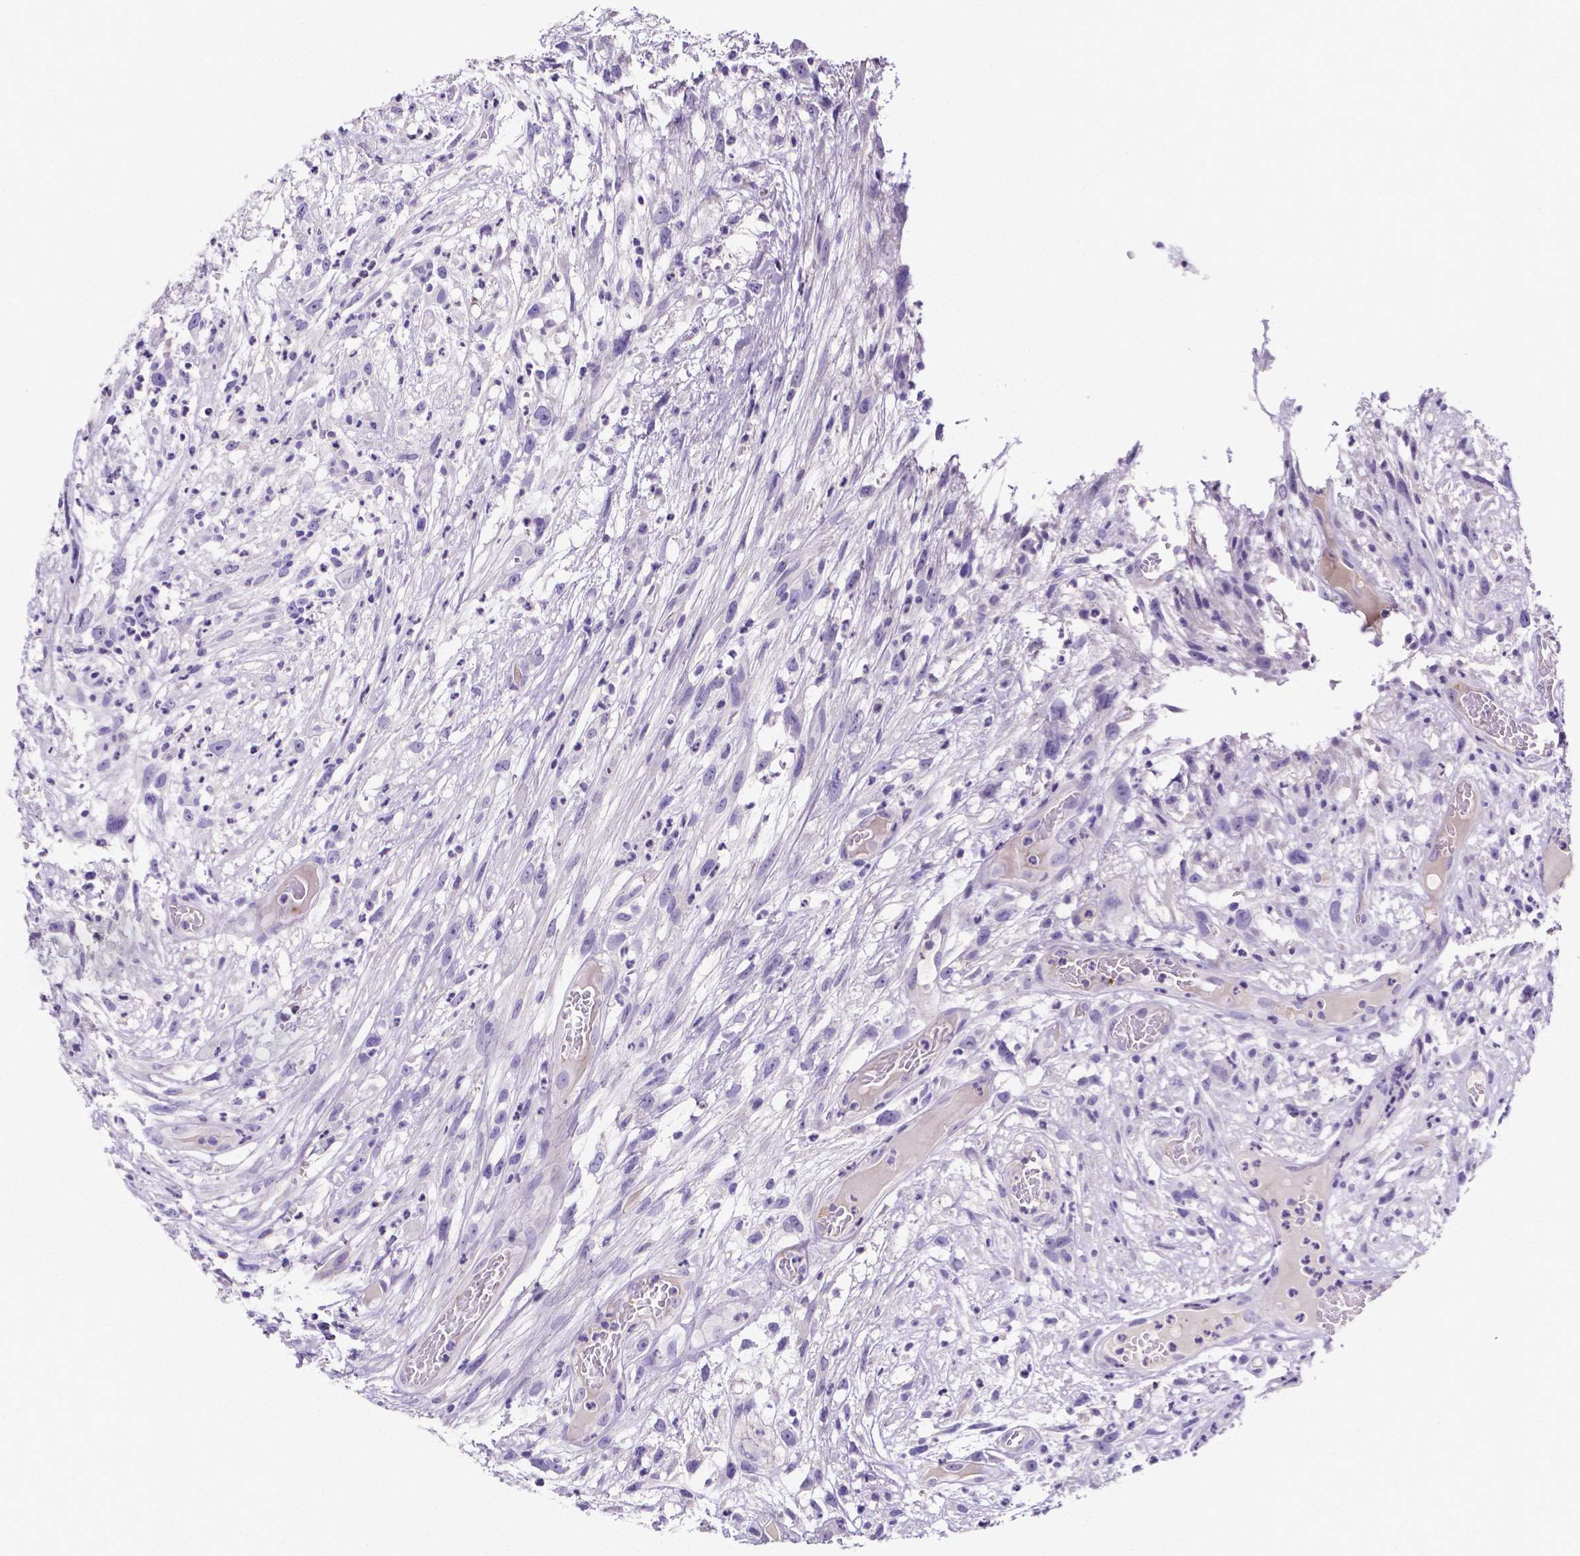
{"staining": {"intensity": "negative", "quantity": "none", "location": "none"}, "tissue": "head and neck cancer", "cell_type": "Tumor cells", "image_type": "cancer", "snomed": [{"axis": "morphology", "description": "Squamous cell carcinoma, NOS"}, {"axis": "topography", "description": "Head-Neck"}], "caption": "Squamous cell carcinoma (head and neck) stained for a protein using immunohistochemistry shows no staining tumor cells.", "gene": "NRGN", "patient": {"sex": "male", "age": 65}}